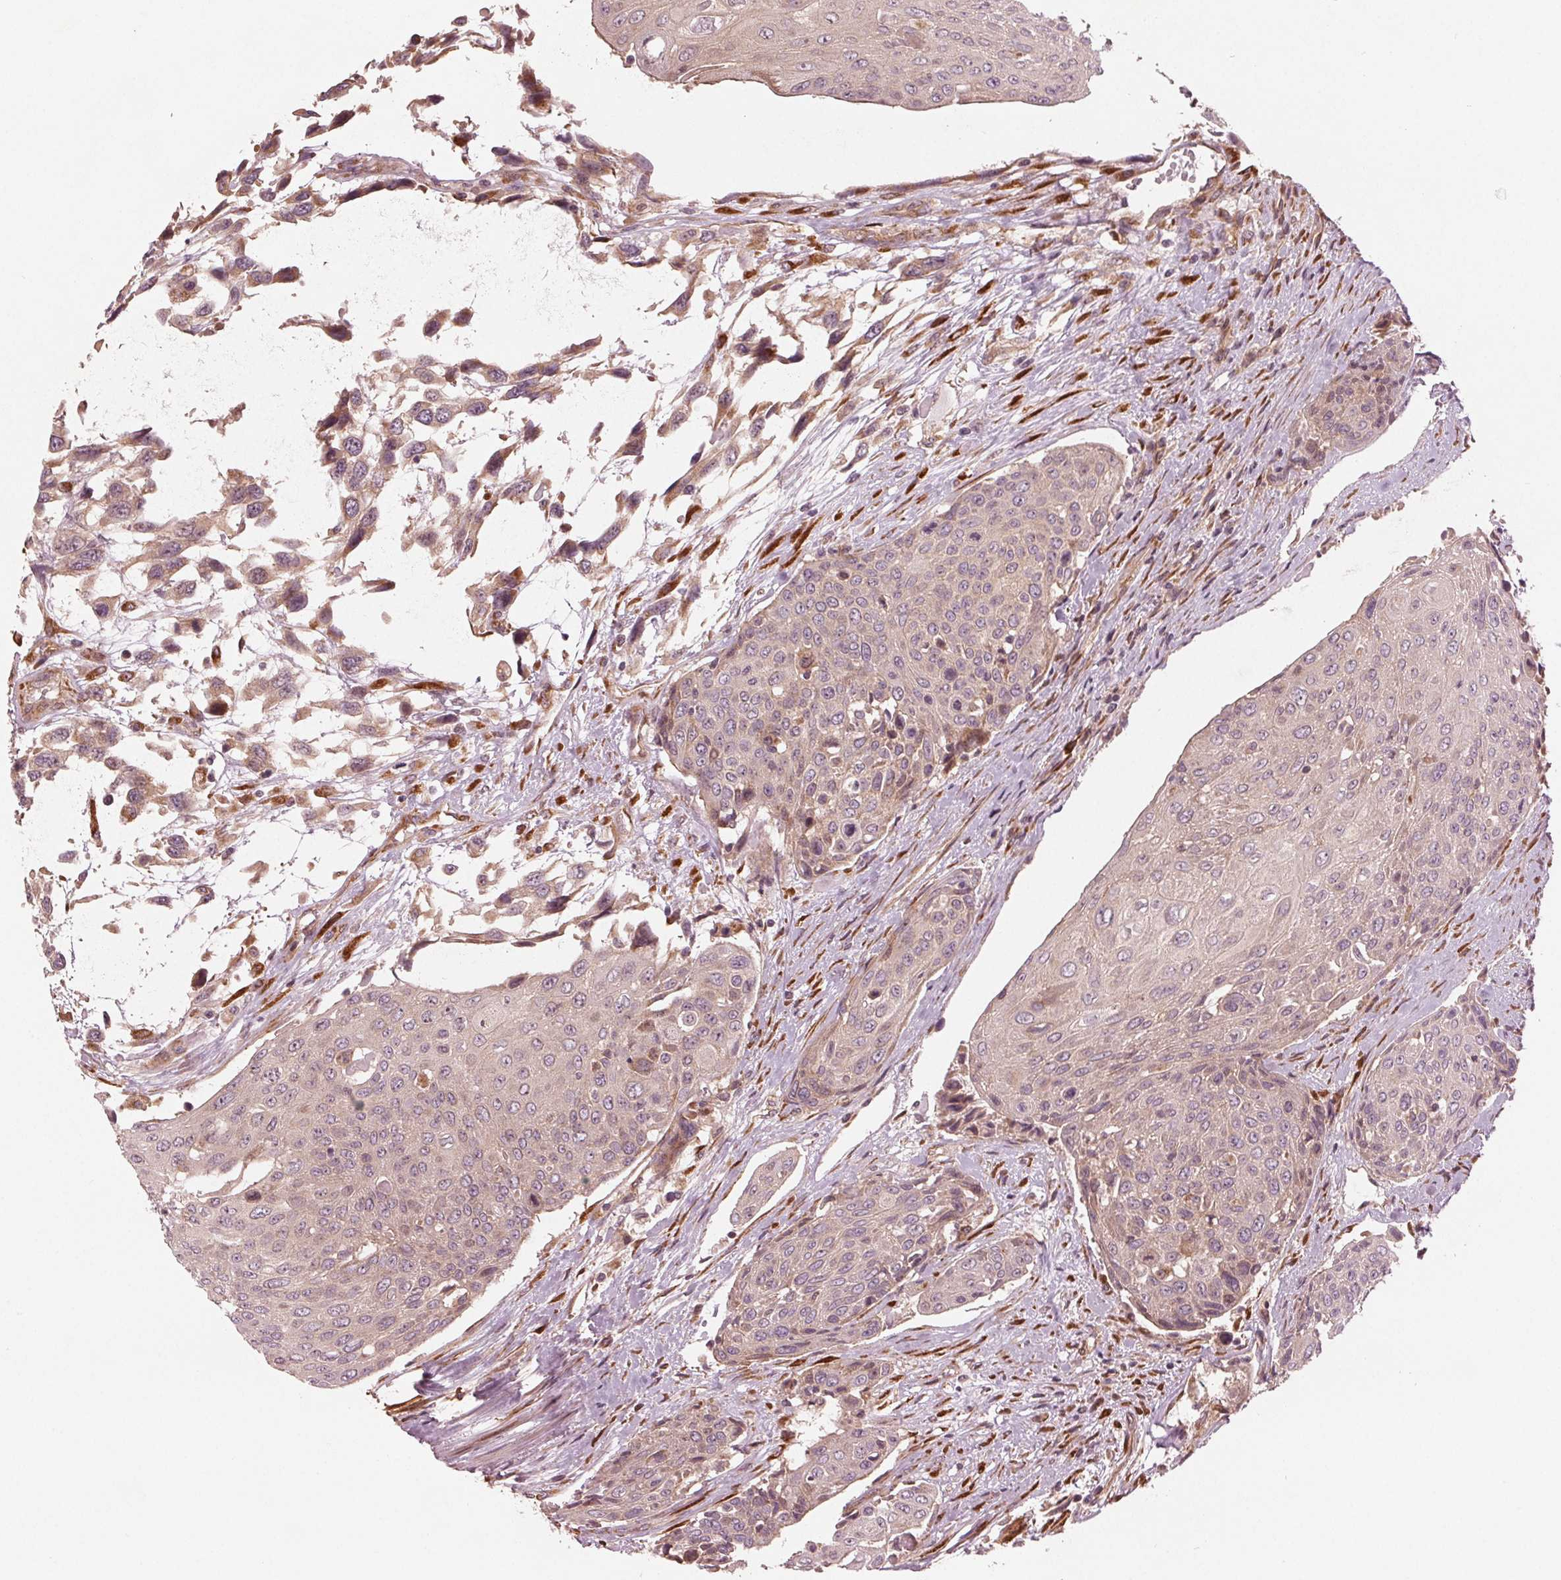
{"staining": {"intensity": "weak", "quantity": "25%-75%", "location": "cytoplasmic/membranous"}, "tissue": "urothelial cancer", "cell_type": "Tumor cells", "image_type": "cancer", "snomed": [{"axis": "morphology", "description": "Urothelial carcinoma, High grade"}, {"axis": "topography", "description": "Urinary bladder"}], "caption": "Weak cytoplasmic/membranous expression for a protein is seen in approximately 25%-75% of tumor cells of high-grade urothelial carcinoma using IHC.", "gene": "CMIP", "patient": {"sex": "female", "age": 70}}